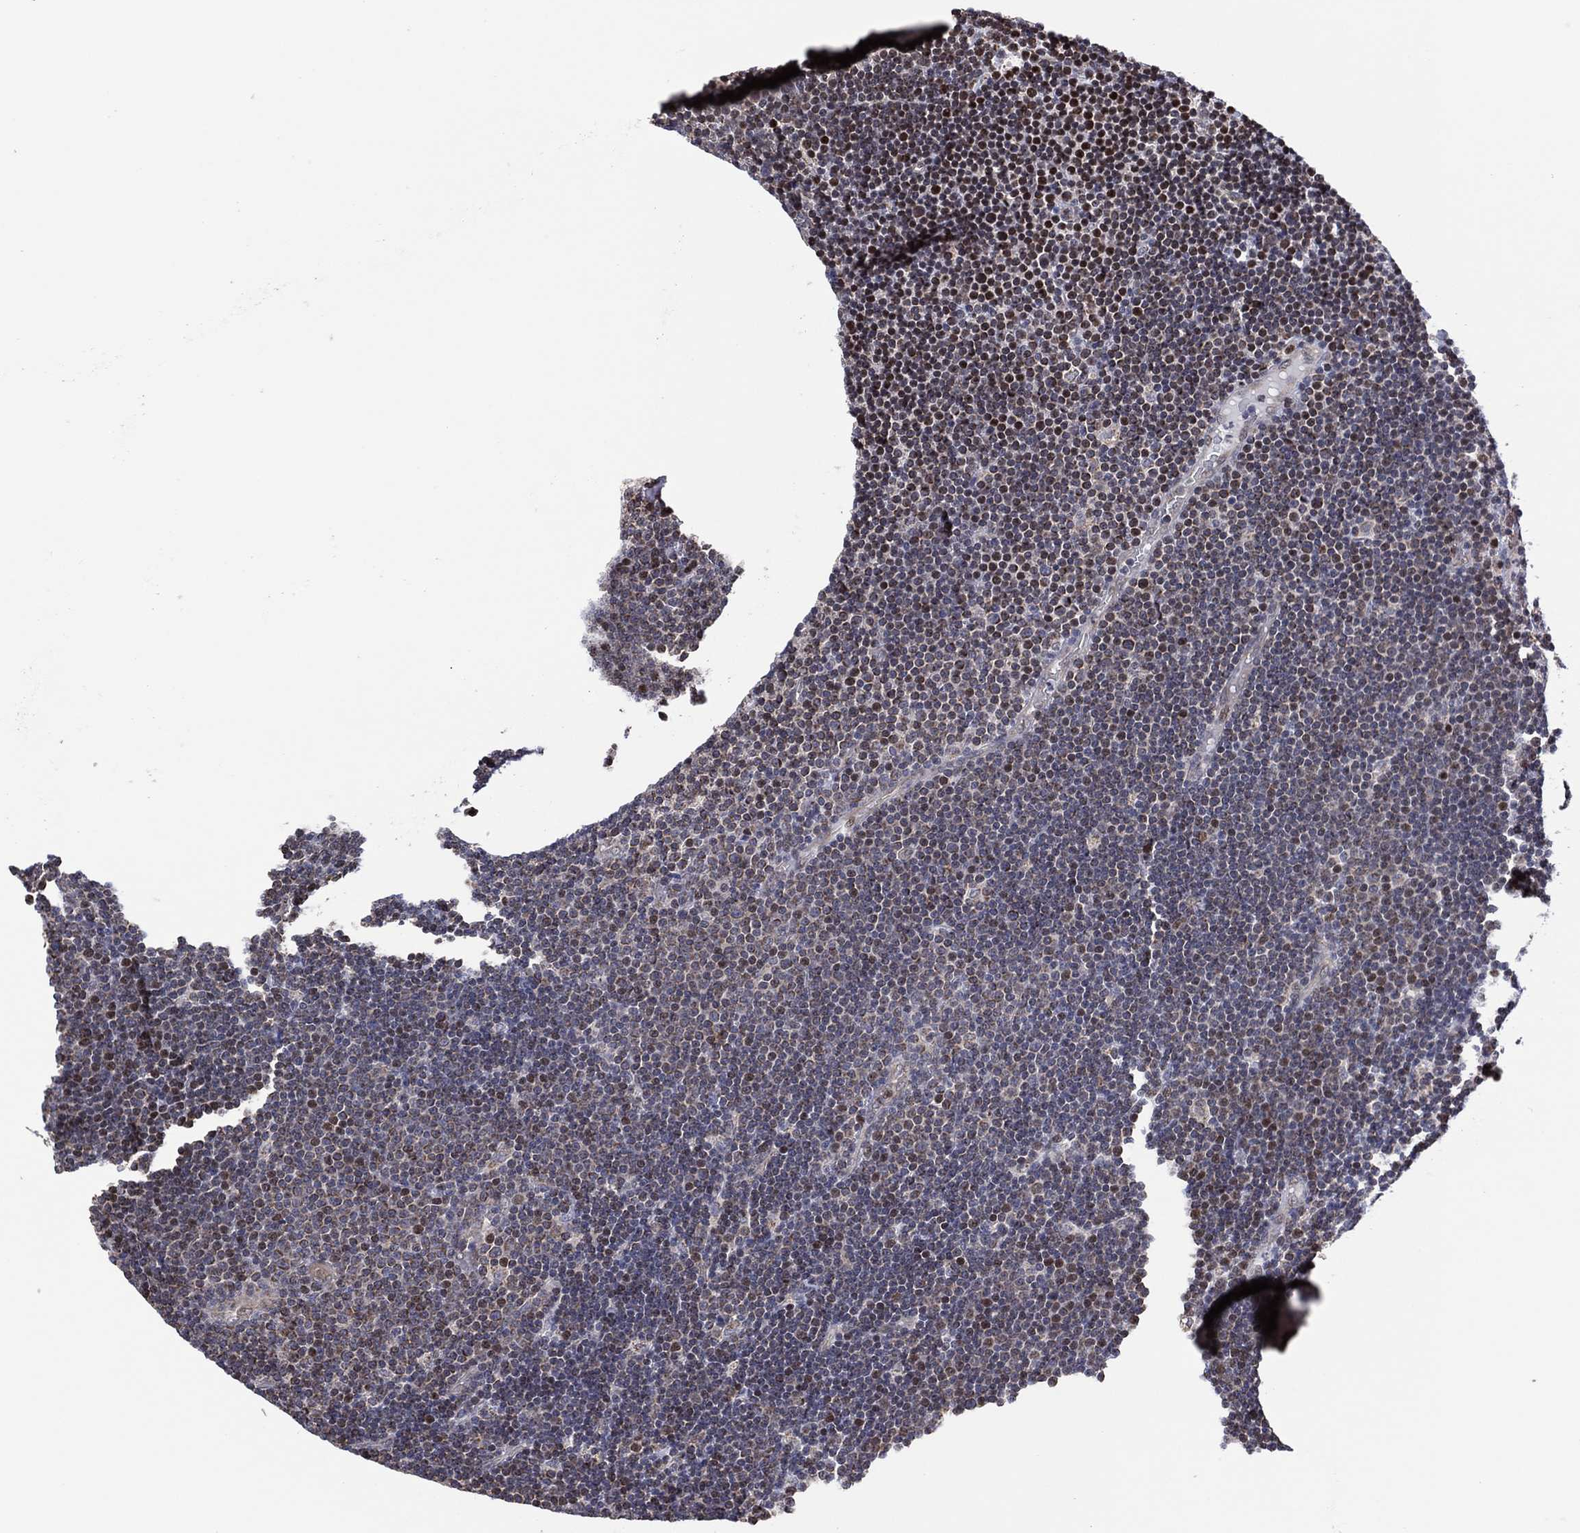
{"staining": {"intensity": "weak", "quantity": "<25%", "location": "nuclear"}, "tissue": "lymphoma", "cell_type": "Tumor cells", "image_type": "cancer", "snomed": [{"axis": "morphology", "description": "Malignant lymphoma, non-Hodgkin's type, Low grade"}, {"axis": "topography", "description": "Brain"}], "caption": "An immunohistochemistry (IHC) image of low-grade malignant lymphoma, non-Hodgkin's type is shown. There is no staining in tumor cells of low-grade malignant lymphoma, non-Hodgkin's type.", "gene": "PIDD1", "patient": {"sex": "female", "age": 66}}